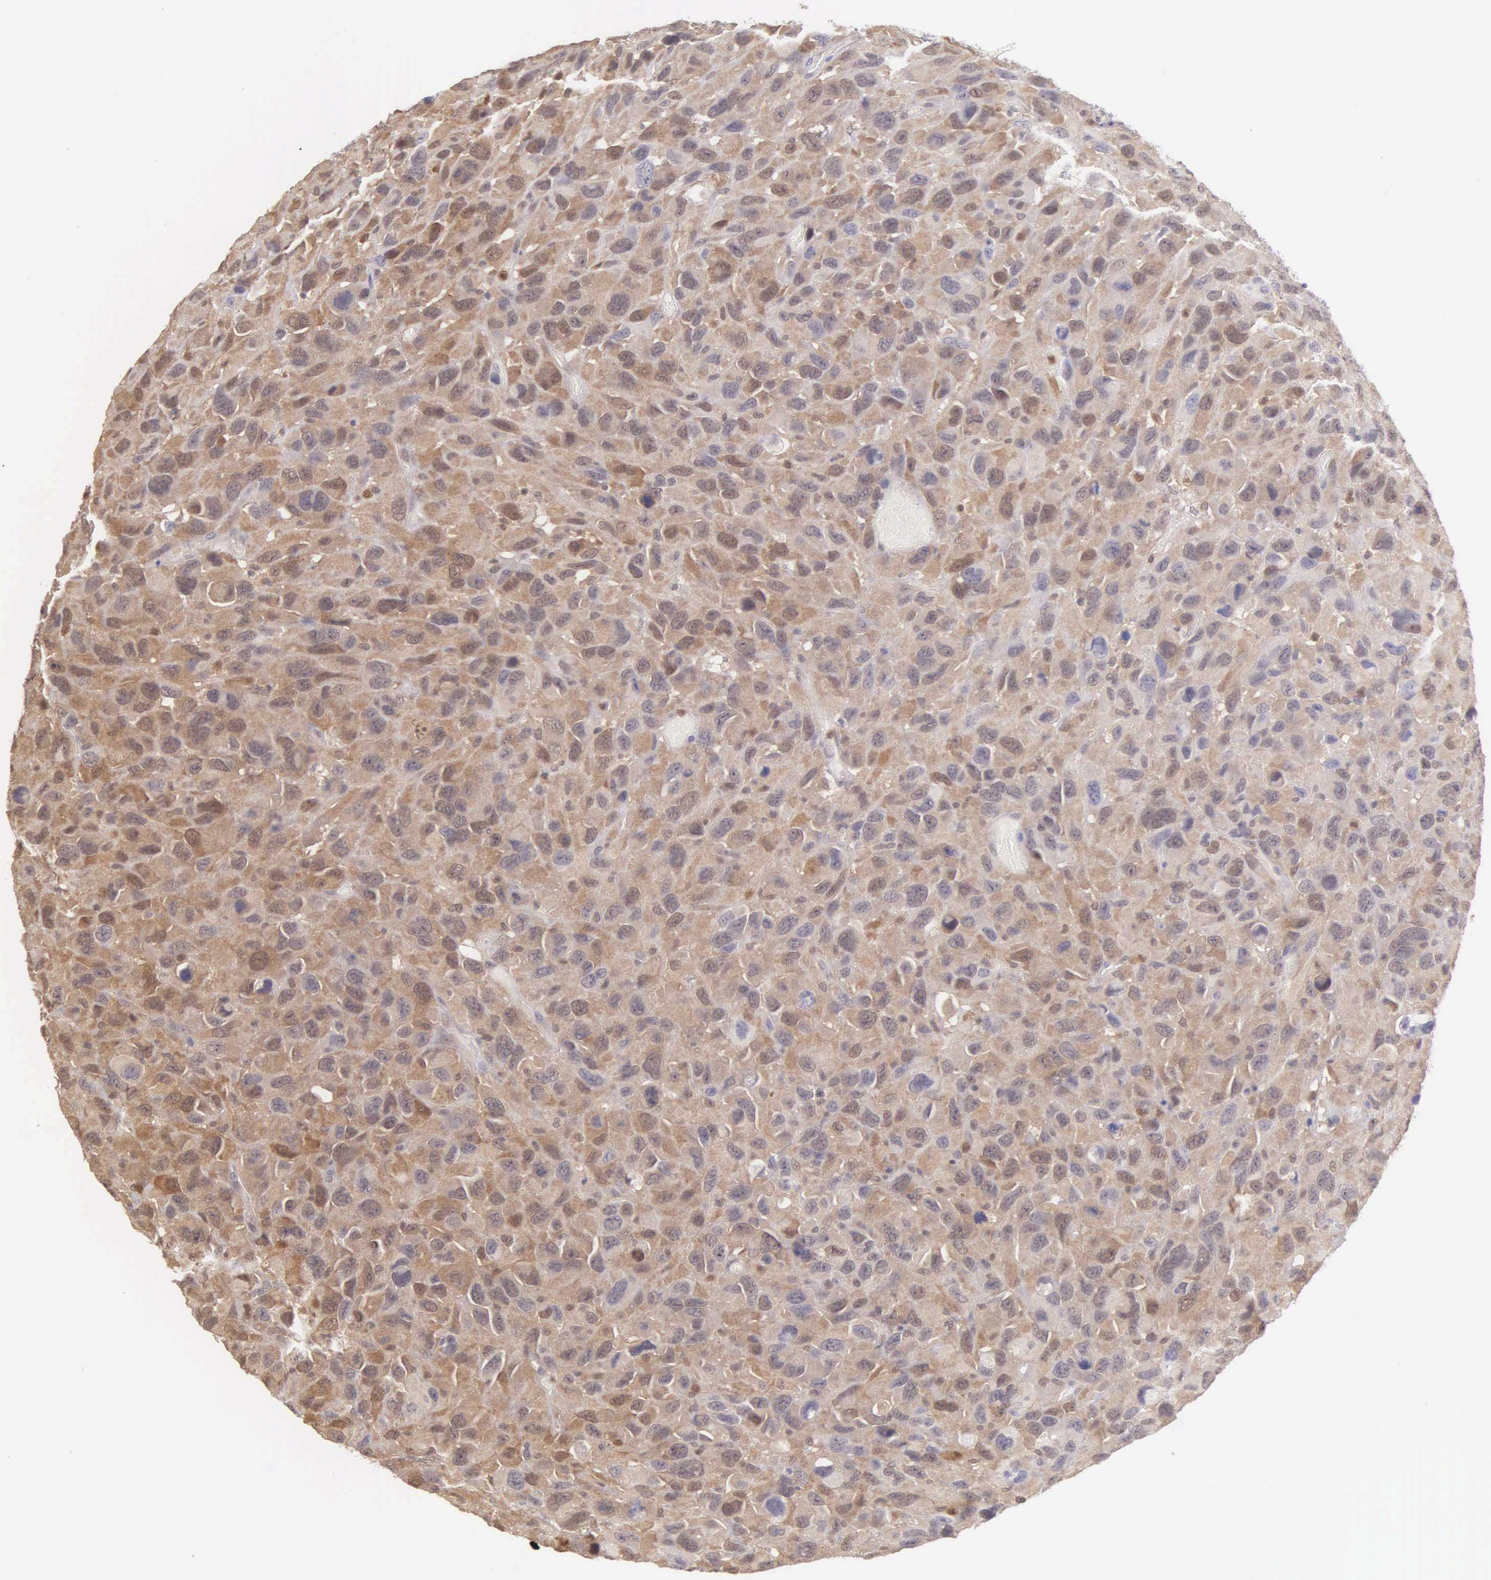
{"staining": {"intensity": "moderate", "quantity": ">75%", "location": "cytoplasmic/membranous"}, "tissue": "renal cancer", "cell_type": "Tumor cells", "image_type": "cancer", "snomed": [{"axis": "morphology", "description": "Adenocarcinoma, NOS"}, {"axis": "topography", "description": "Kidney"}], "caption": "Immunohistochemistry of adenocarcinoma (renal) displays medium levels of moderate cytoplasmic/membranous positivity in about >75% of tumor cells.", "gene": "BID", "patient": {"sex": "male", "age": 79}}